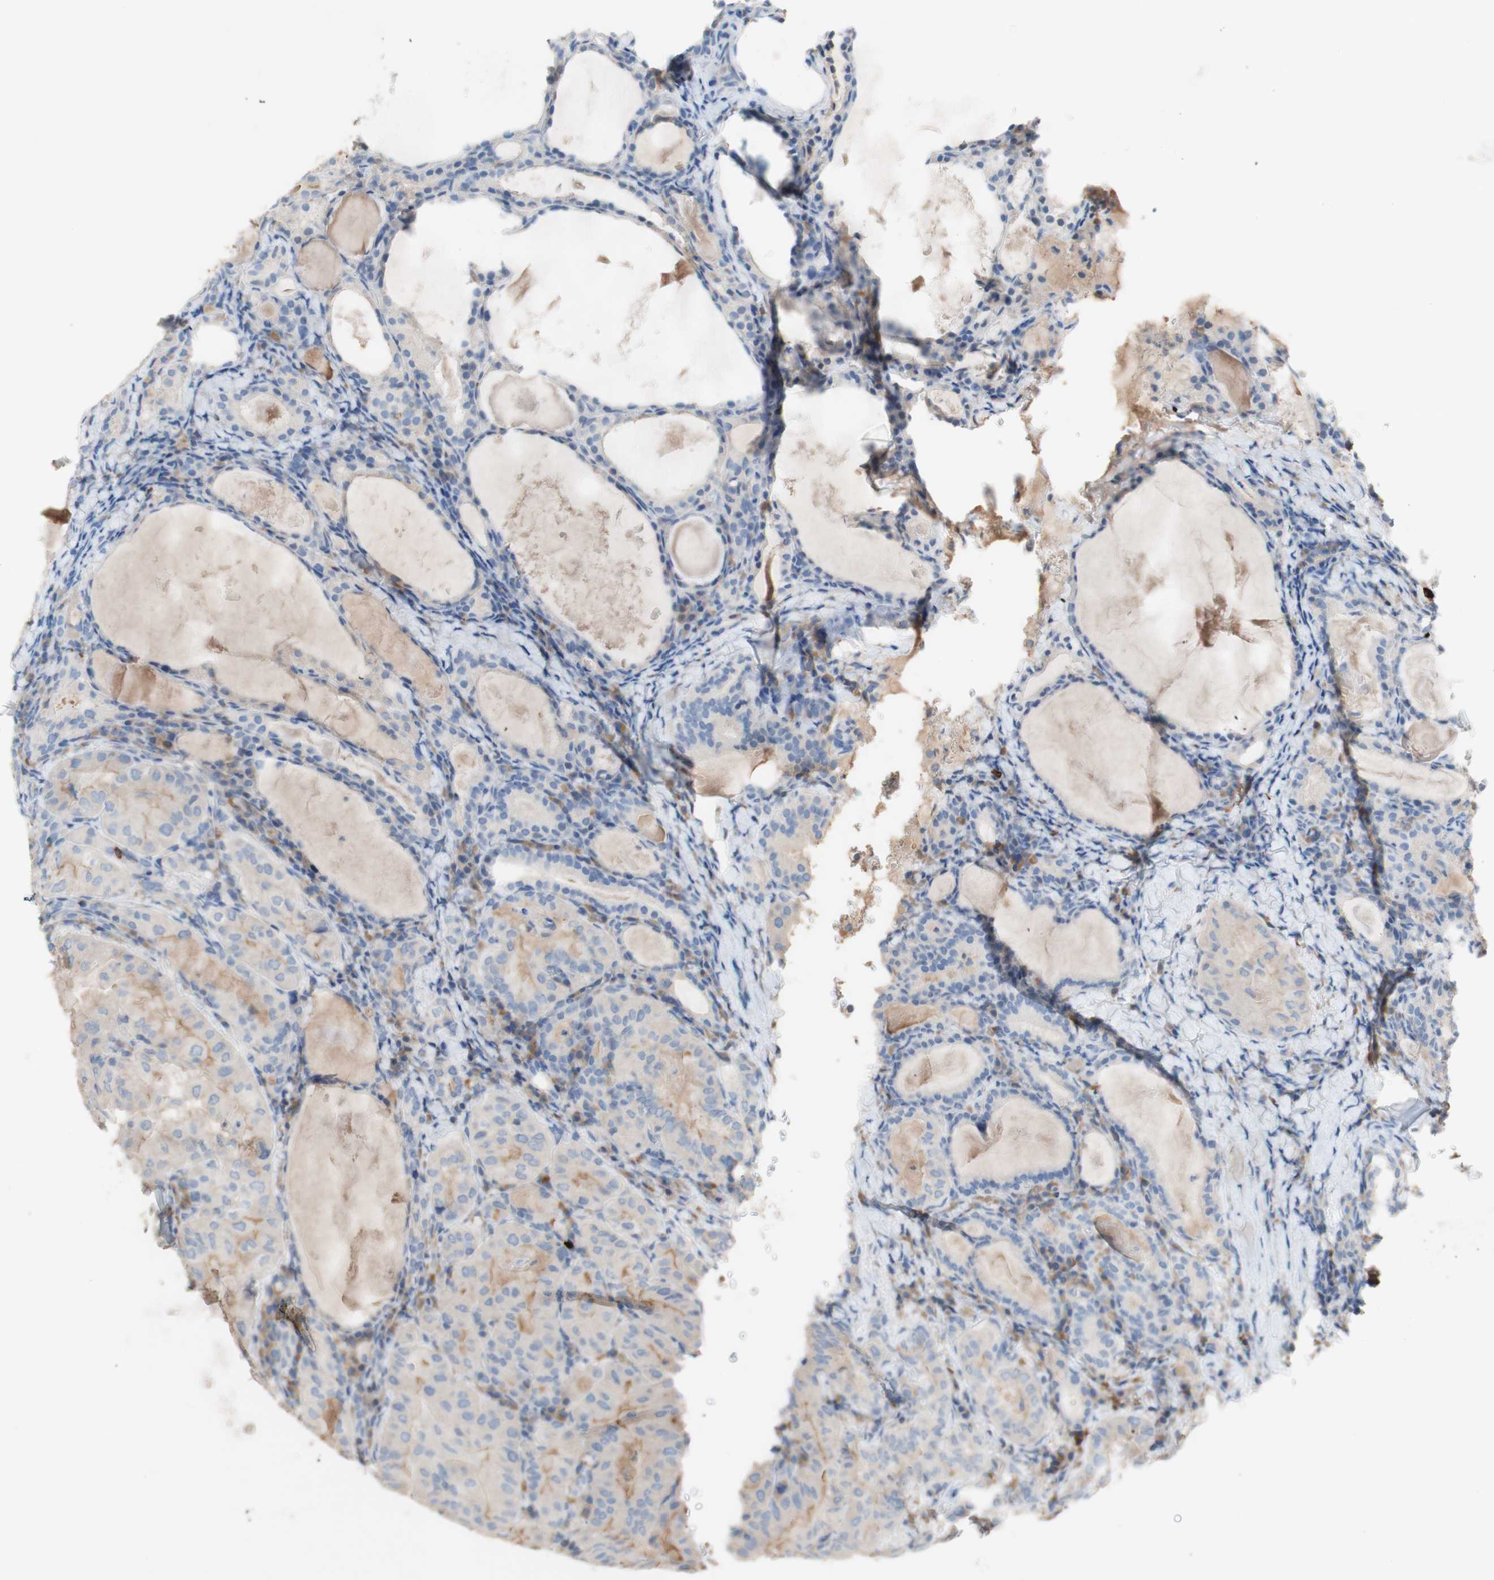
{"staining": {"intensity": "weak", "quantity": ">75%", "location": "cytoplasmic/membranous"}, "tissue": "thyroid cancer", "cell_type": "Tumor cells", "image_type": "cancer", "snomed": [{"axis": "morphology", "description": "Papillary adenocarcinoma, NOS"}, {"axis": "topography", "description": "Thyroid gland"}], "caption": "Thyroid cancer (papillary adenocarcinoma) stained with a brown dye exhibits weak cytoplasmic/membranous positive positivity in about >75% of tumor cells.", "gene": "PACSIN1", "patient": {"sex": "female", "age": 42}}